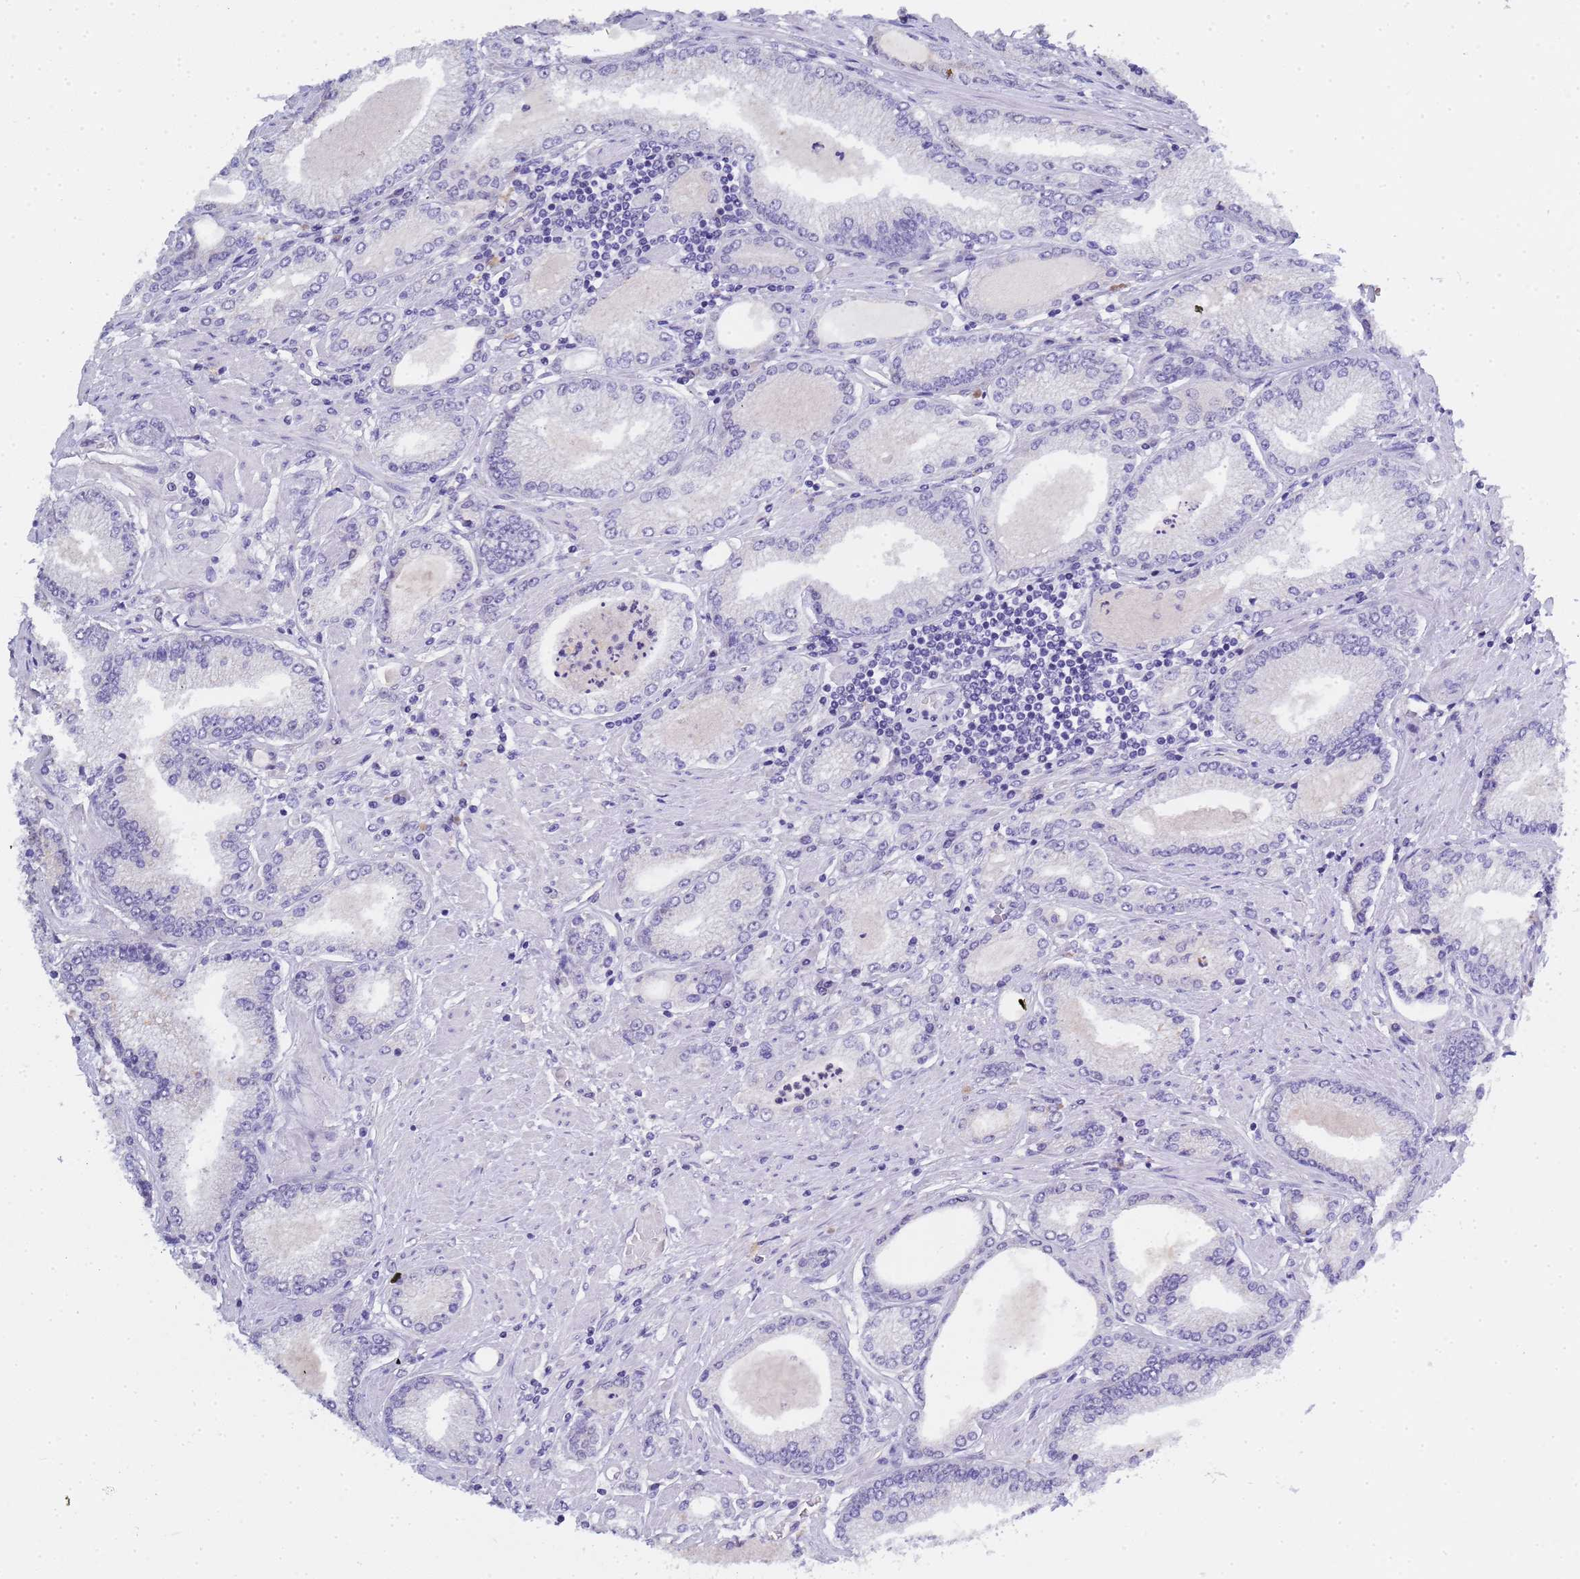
{"staining": {"intensity": "negative", "quantity": "none", "location": "none"}, "tissue": "prostate cancer", "cell_type": "Tumor cells", "image_type": "cancer", "snomed": [{"axis": "morphology", "description": "Adenocarcinoma, High grade"}, {"axis": "topography", "description": "Prostate"}], "caption": "Prostate cancer stained for a protein using IHC demonstrates no positivity tumor cells.", "gene": "CTRC", "patient": {"sex": "male", "age": 66}}